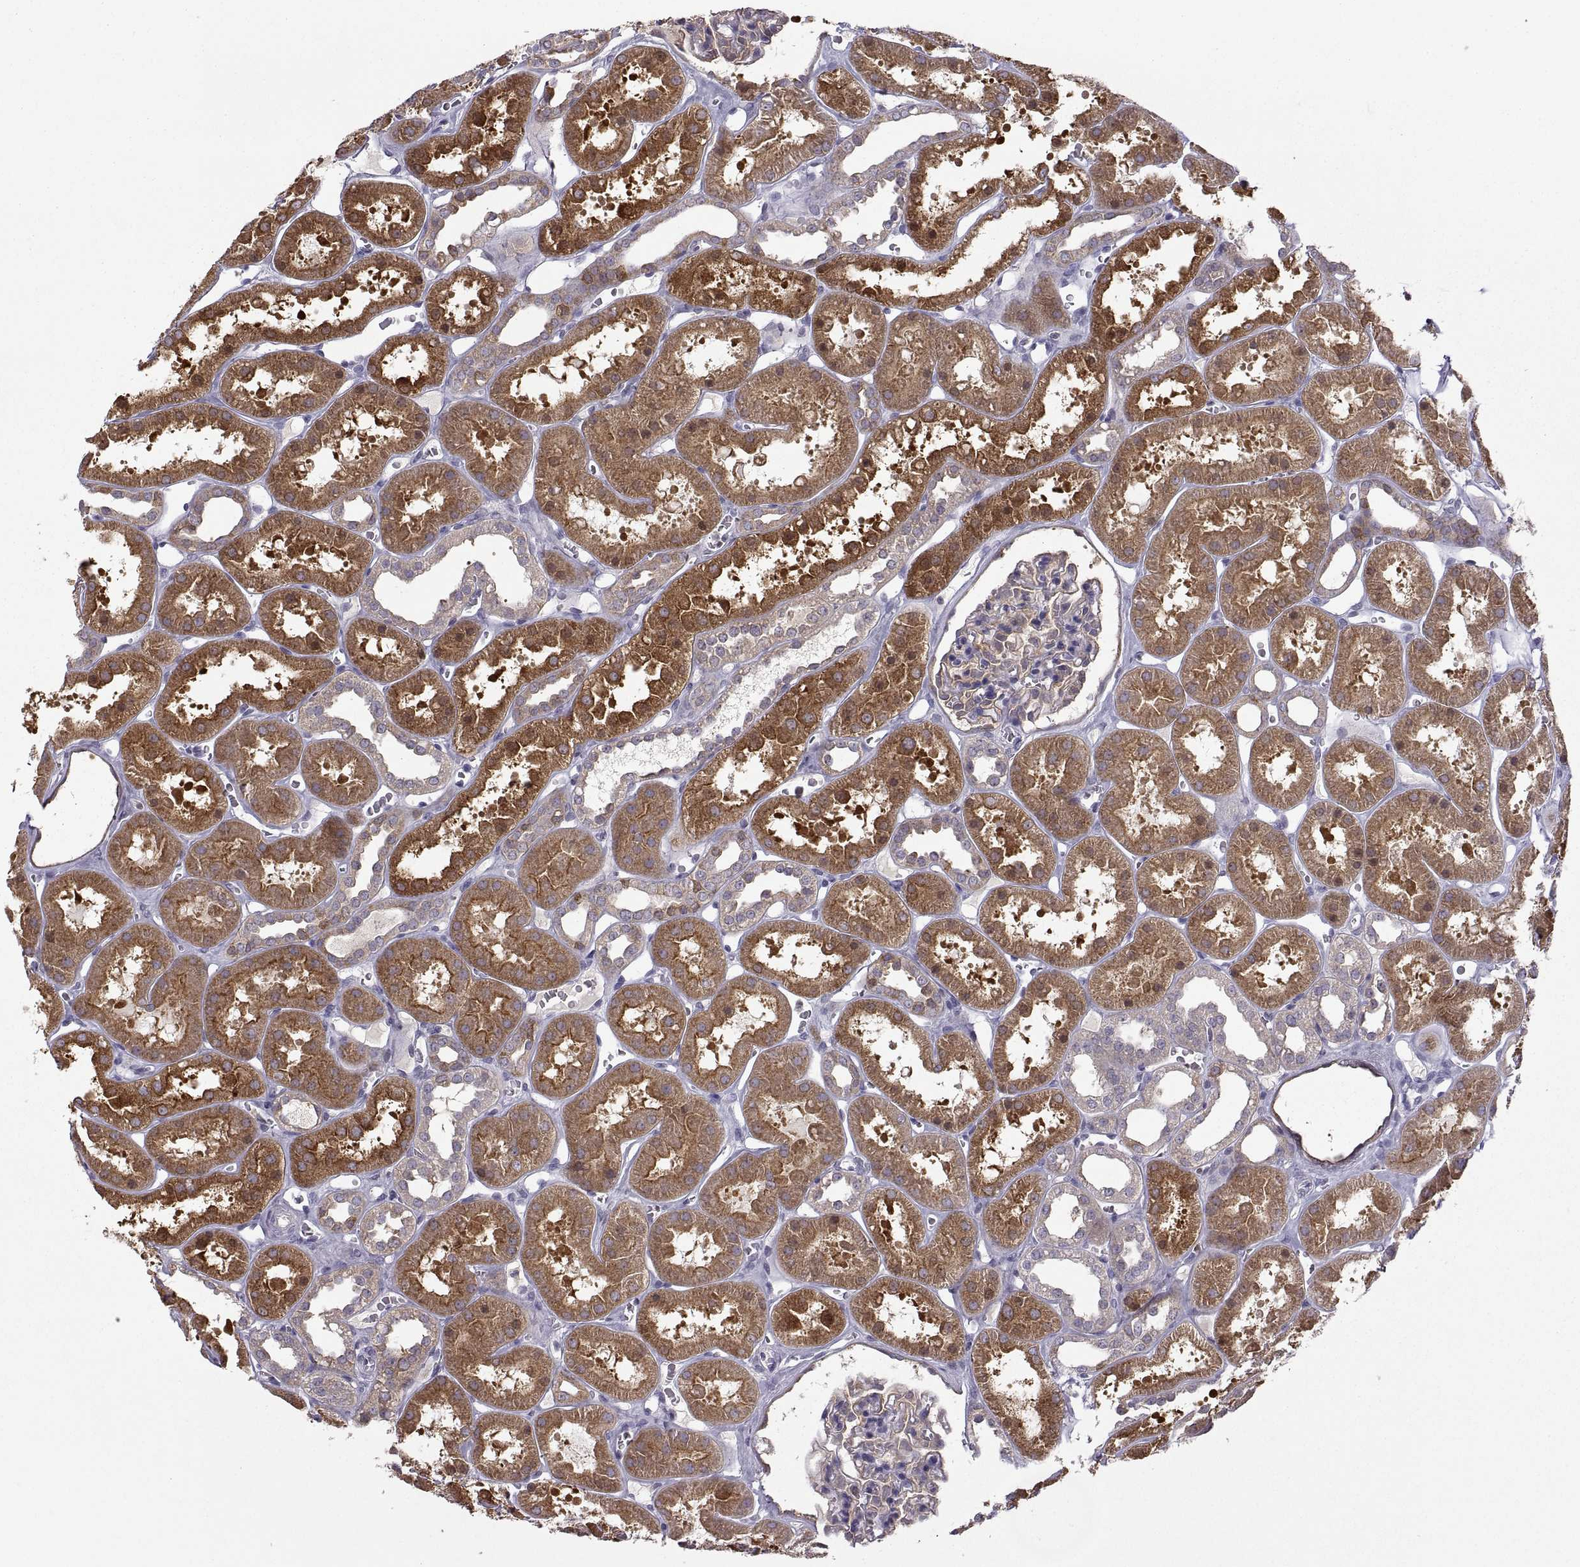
{"staining": {"intensity": "weak", "quantity": "25%-75%", "location": "cytoplasmic/membranous"}, "tissue": "kidney", "cell_type": "Cells in glomeruli", "image_type": "normal", "snomed": [{"axis": "morphology", "description": "Normal tissue, NOS"}, {"axis": "topography", "description": "Kidney"}], "caption": "DAB (3,3'-diaminobenzidine) immunohistochemical staining of unremarkable kidney reveals weak cytoplasmic/membranous protein expression in approximately 25%-75% of cells in glomeruli. Using DAB (brown) and hematoxylin (blue) stains, captured at high magnification using brightfield microscopy.", "gene": "EZR", "patient": {"sex": "female", "age": 41}}